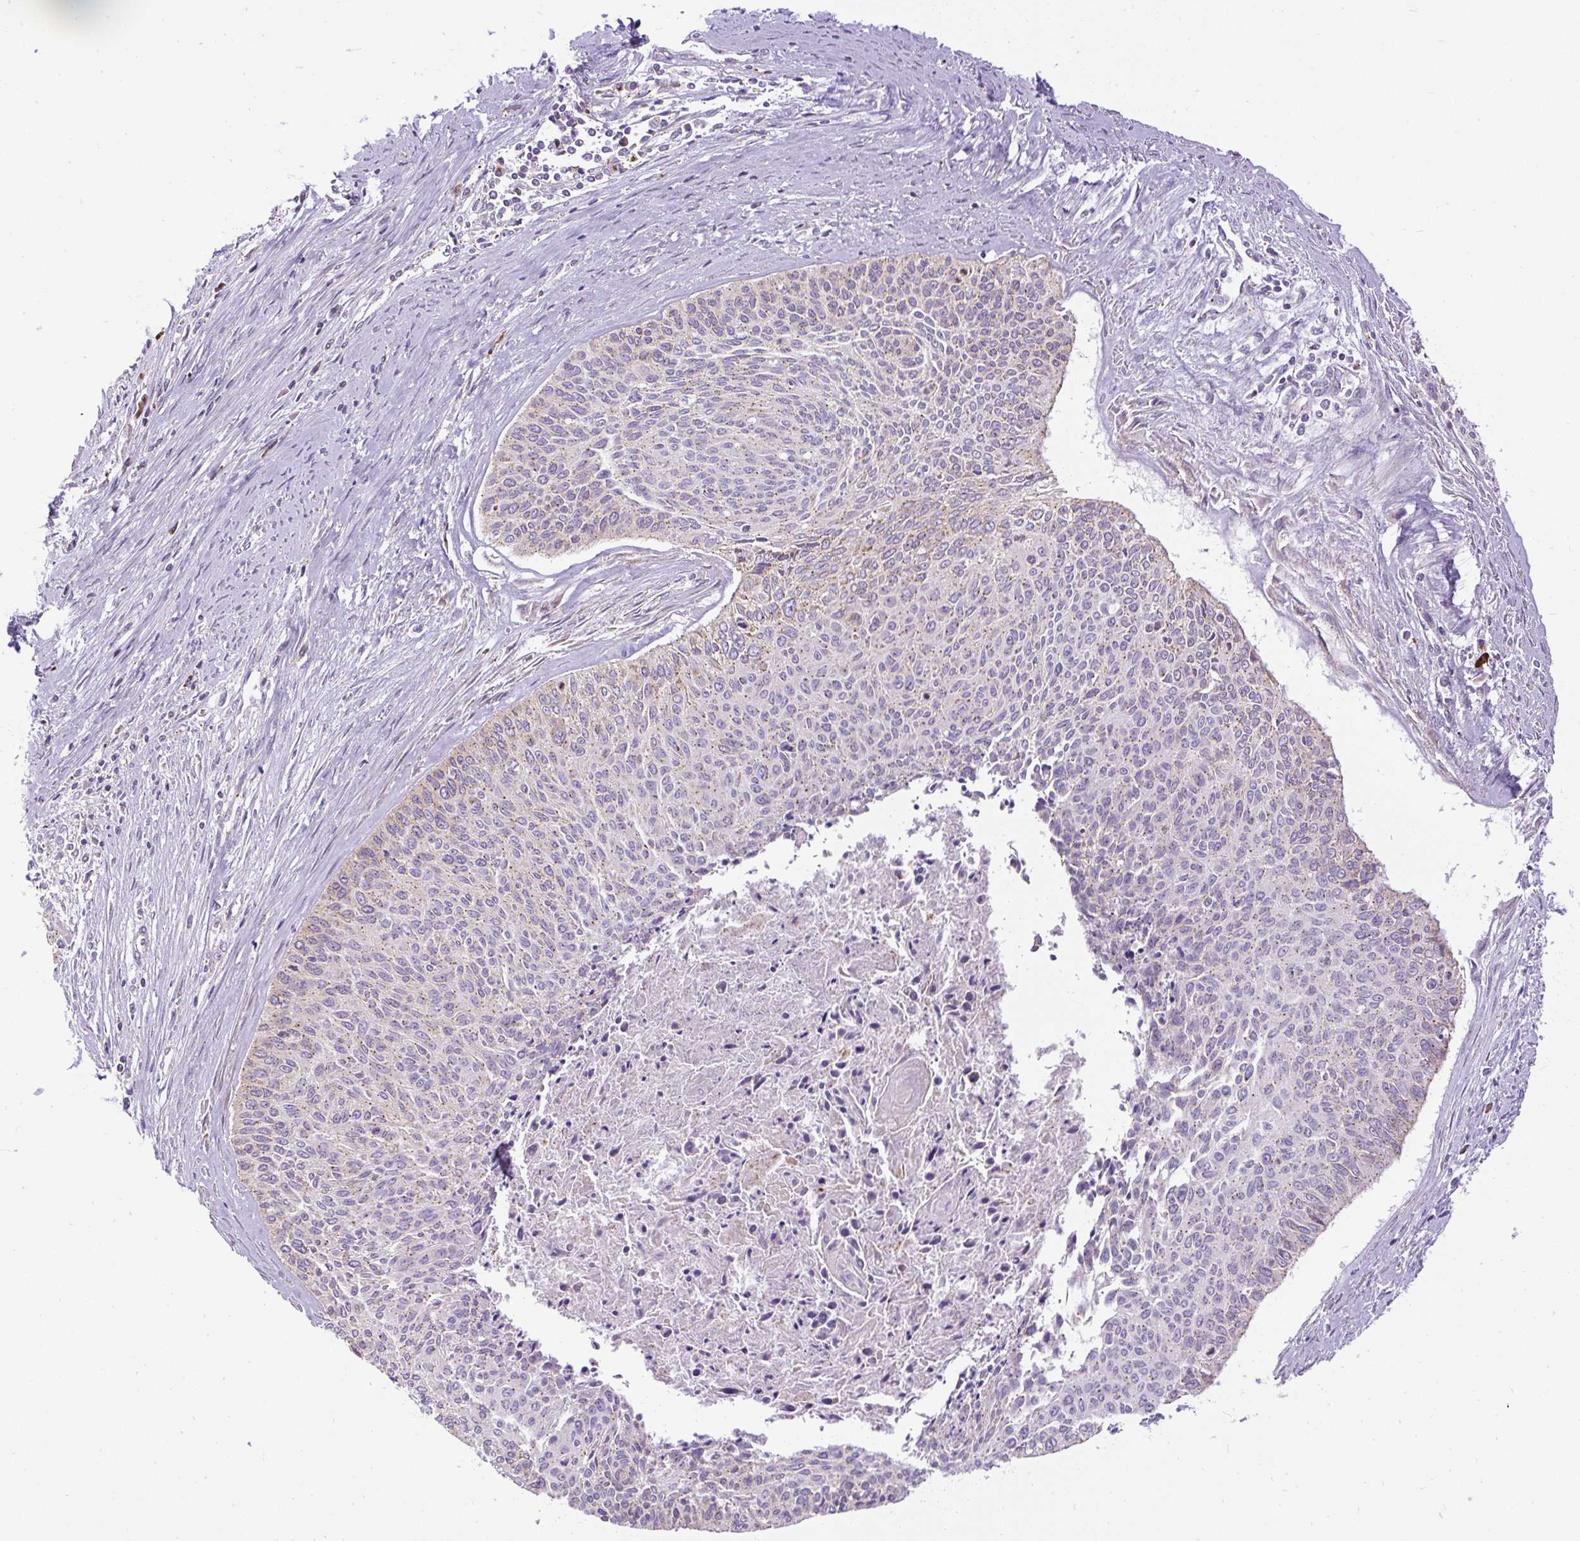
{"staining": {"intensity": "weak", "quantity": "<25%", "location": "cytoplasmic/membranous"}, "tissue": "cervical cancer", "cell_type": "Tumor cells", "image_type": "cancer", "snomed": [{"axis": "morphology", "description": "Squamous cell carcinoma, NOS"}, {"axis": "topography", "description": "Cervix"}], "caption": "Tumor cells show no significant protein staining in cervical squamous cell carcinoma.", "gene": "CFAP47", "patient": {"sex": "female", "age": 55}}